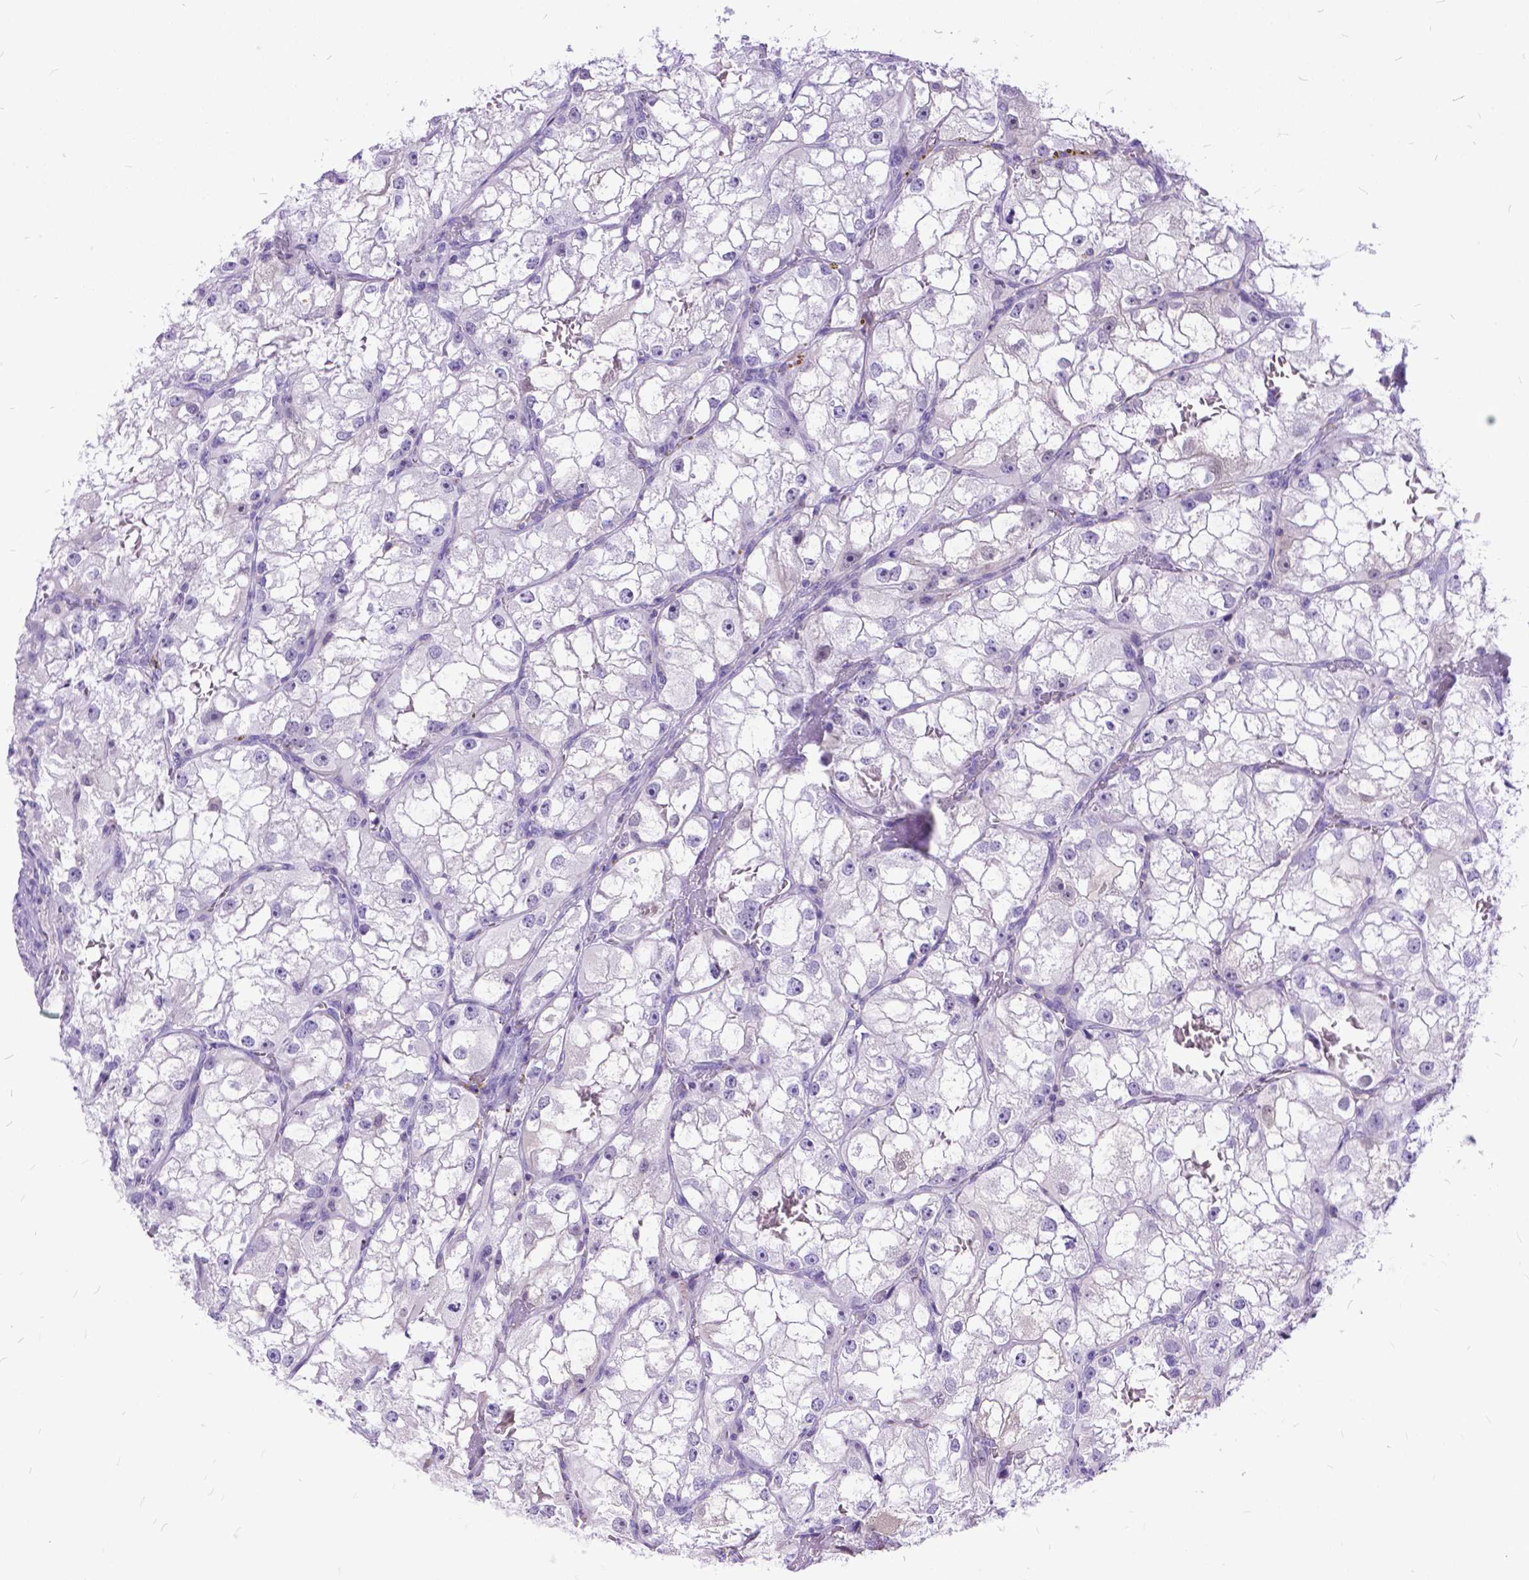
{"staining": {"intensity": "weak", "quantity": "<25%", "location": "nuclear"}, "tissue": "renal cancer", "cell_type": "Tumor cells", "image_type": "cancer", "snomed": [{"axis": "morphology", "description": "Adenocarcinoma, NOS"}, {"axis": "topography", "description": "Kidney"}], "caption": "DAB immunohistochemical staining of renal adenocarcinoma displays no significant positivity in tumor cells.", "gene": "TMEM169", "patient": {"sex": "male", "age": 59}}